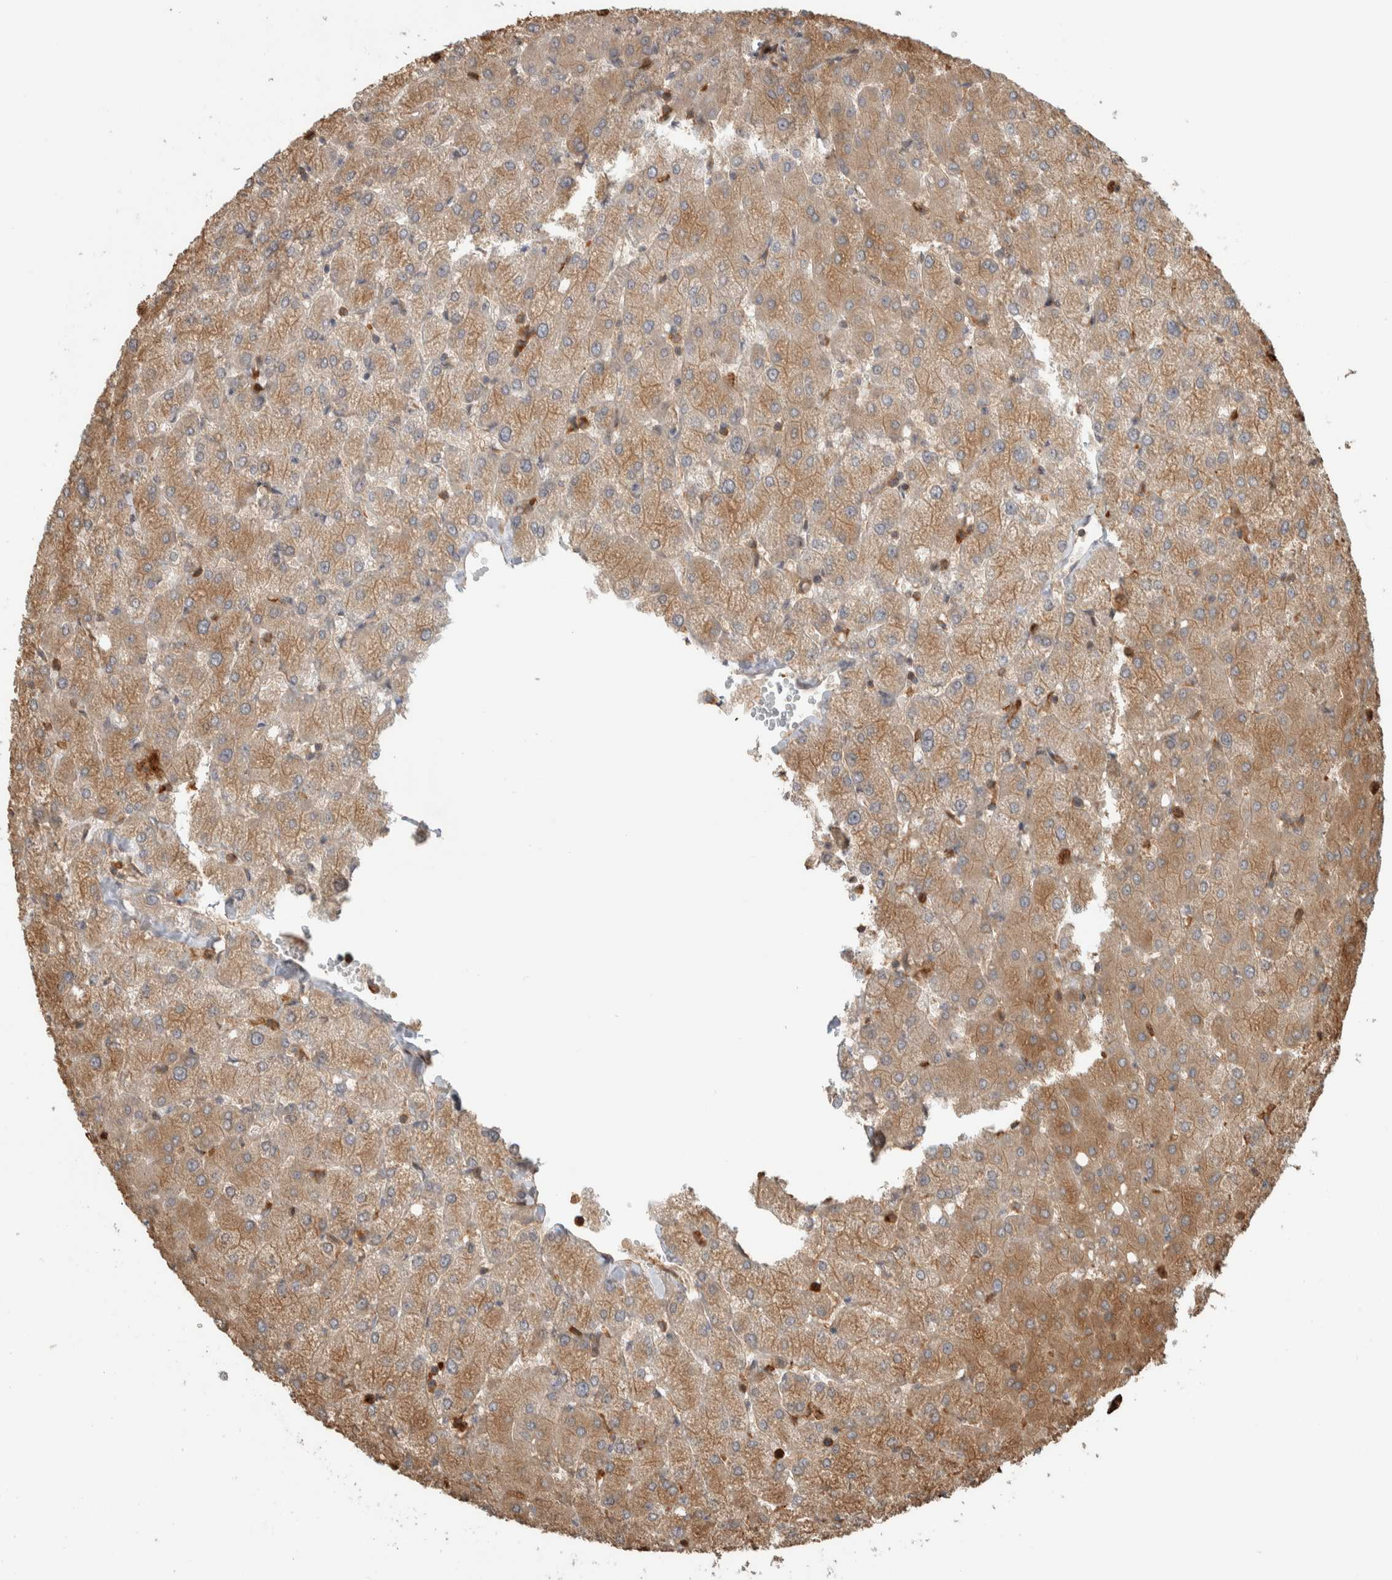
{"staining": {"intensity": "weak", "quantity": ">75%", "location": "cytoplasmic/membranous"}, "tissue": "liver", "cell_type": "Cholangiocytes", "image_type": "normal", "snomed": [{"axis": "morphology", "description": "Normal tissue, NOS"}, {"axis": "topography", "description": "Liver"}], "caption": "Immunohistochemical staining of unremarkable human liver exhibits low levels of weak cytoplasmic/membranous staining in approximately >75% of cholangiocytes.", "gene": "CNTROB", "patient": {"sex": "female", "age": 54}}